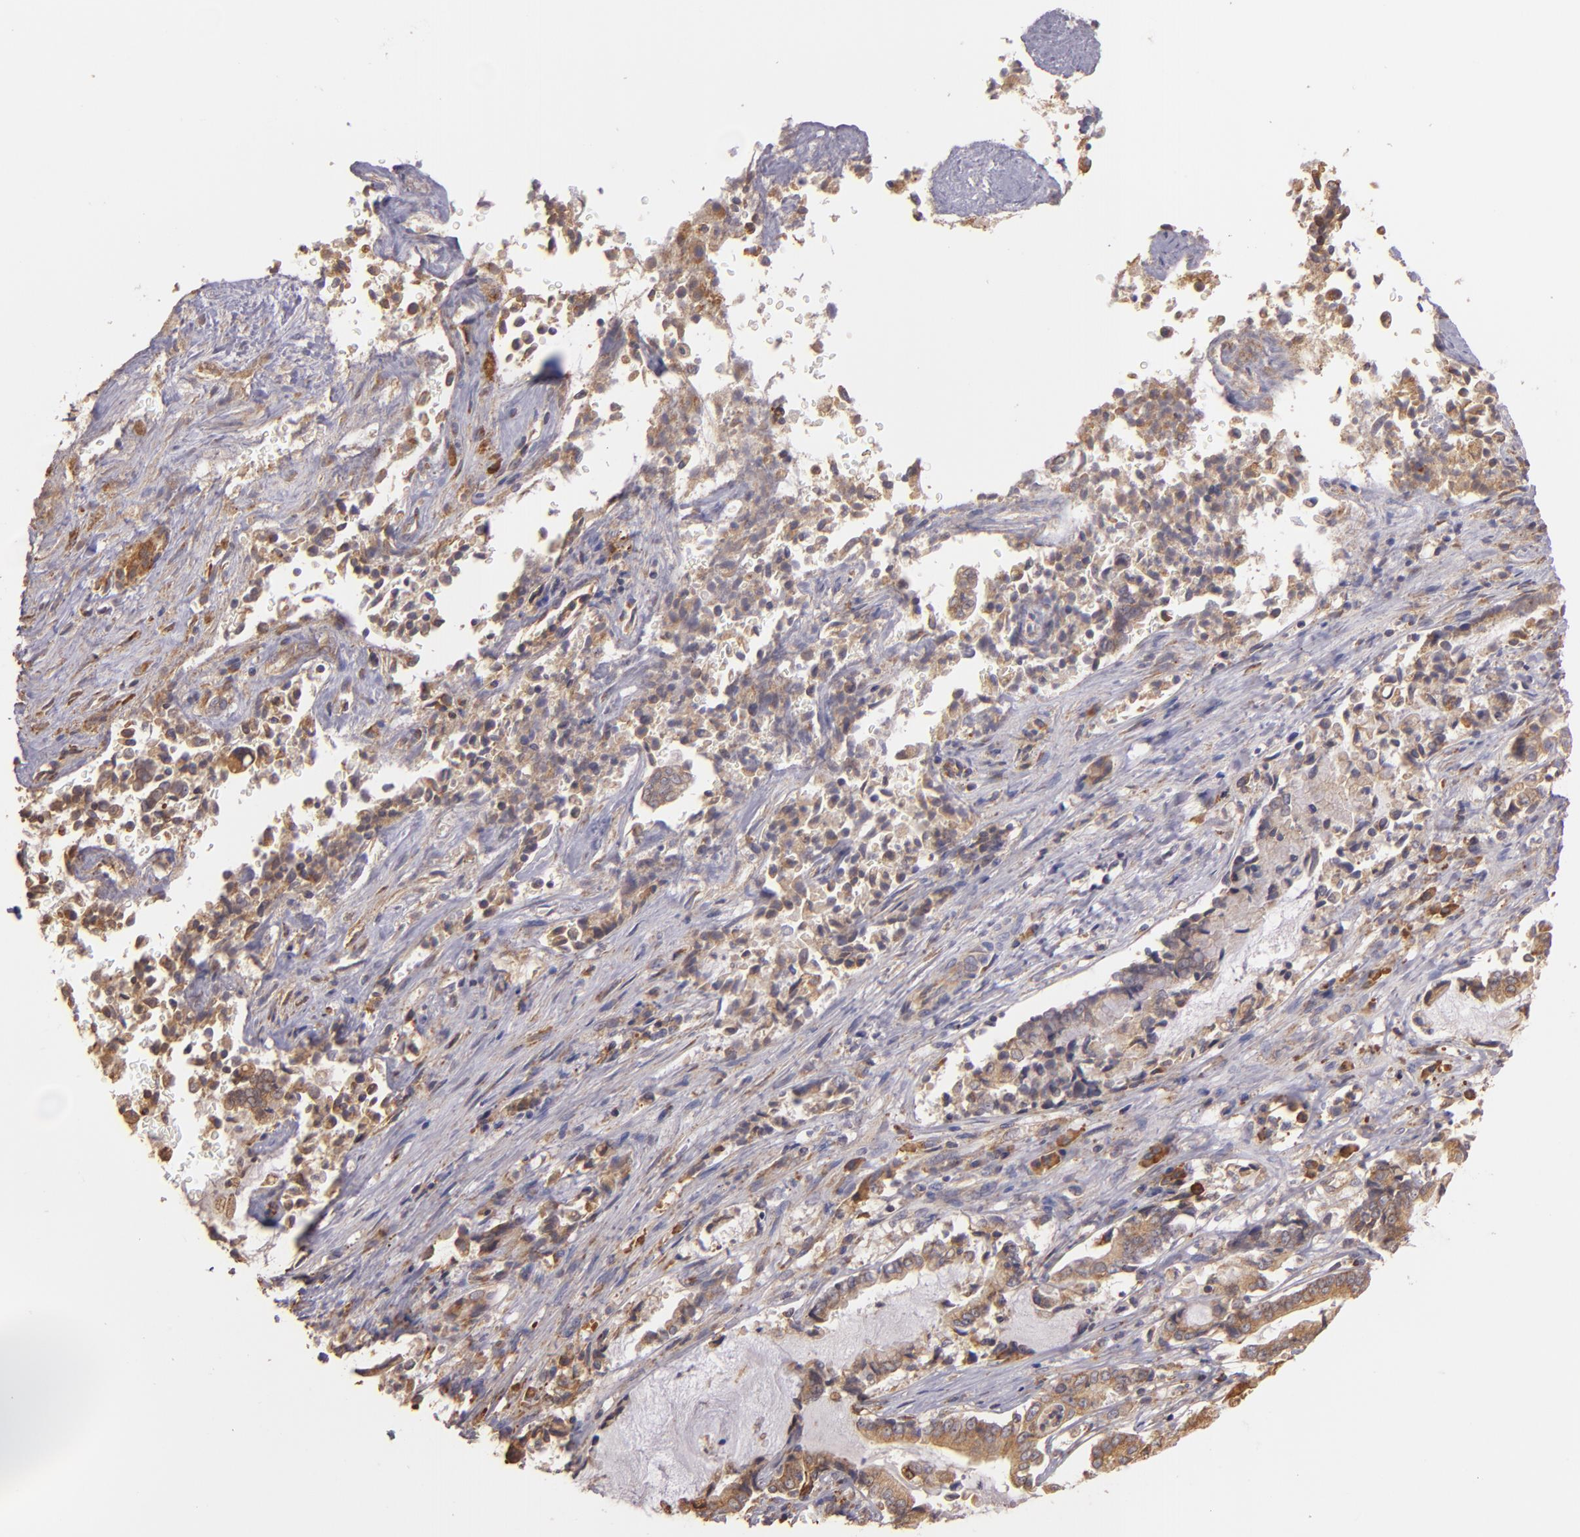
{"staining": {"intensity": "strong", "quantity": ">75%", "location": "cytoplasmic/membranous"}, "tissue": "liver cancer", "cell_type": "Tumor cells", "image_type": "cancer", "snomed": [{"axis": "morphology", "description": "Cholangiocarcinoma"}, {"axis": "topography", "description": "Liver"}], "caption": "Liver cancer tissue shows strong cytoplasmic/membranous staining in about >75% of tumor cells, visualized by immunohistochemistry.", "gene": "ECE1", "patient": {"sex": "male", "age": 57}}